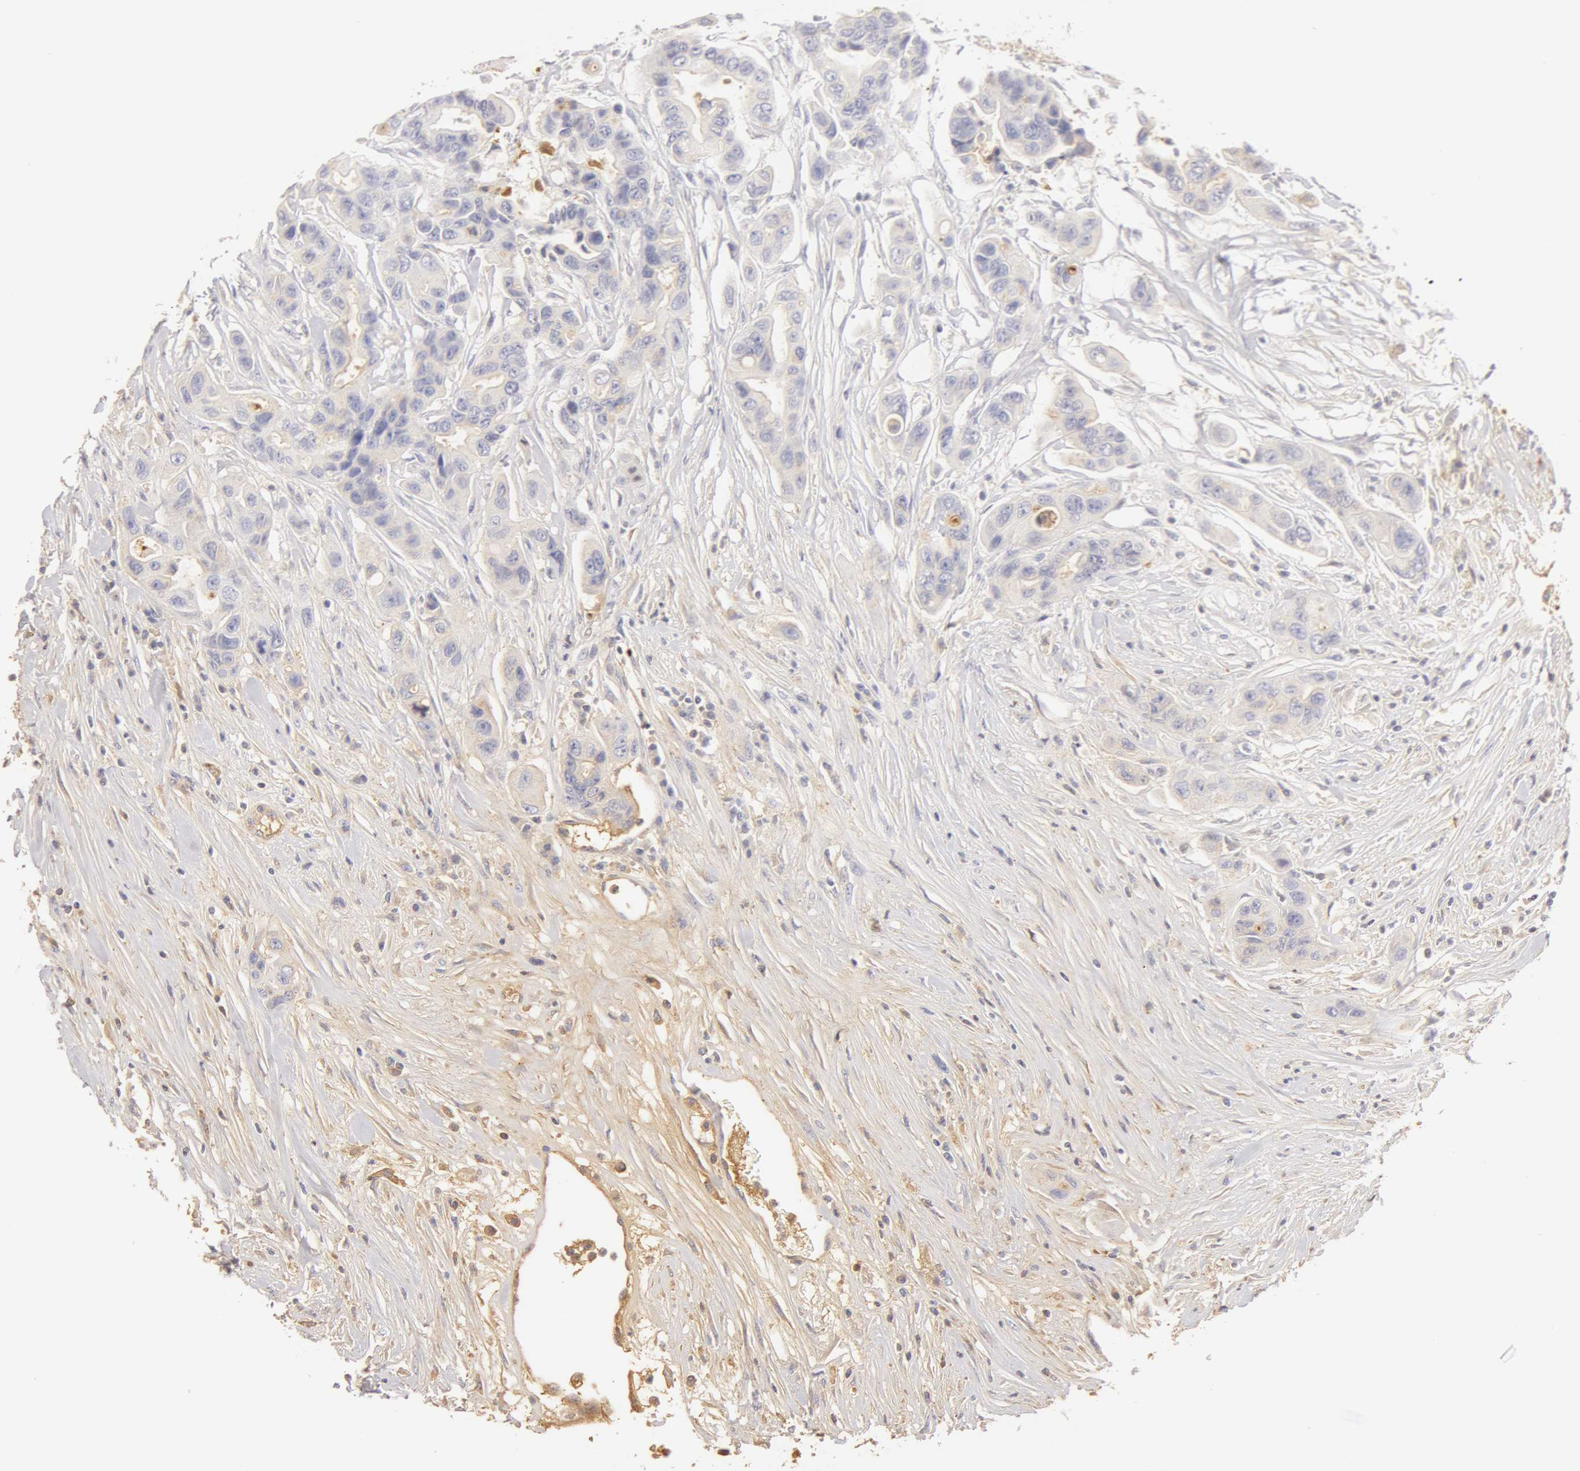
{"staining": {"intensity": "negative", "quantity": "none", "location": "none"}, "tissue": "colorectal cancer", "cell_type": "Tumor cells", "image_type": "cancer", "snomed": [{"axis": "morphology", "description": "Adenocarcinoma, NOS"}, {"axis": "topography", "description": "Colon"}], "caption": "Colorectal cancer (adenocarcinoma) was stained to show a protein in brown. There is no significant staining in tumor cells.", "gene": "GC", "patient": {"sex": "female", "age": 70}}